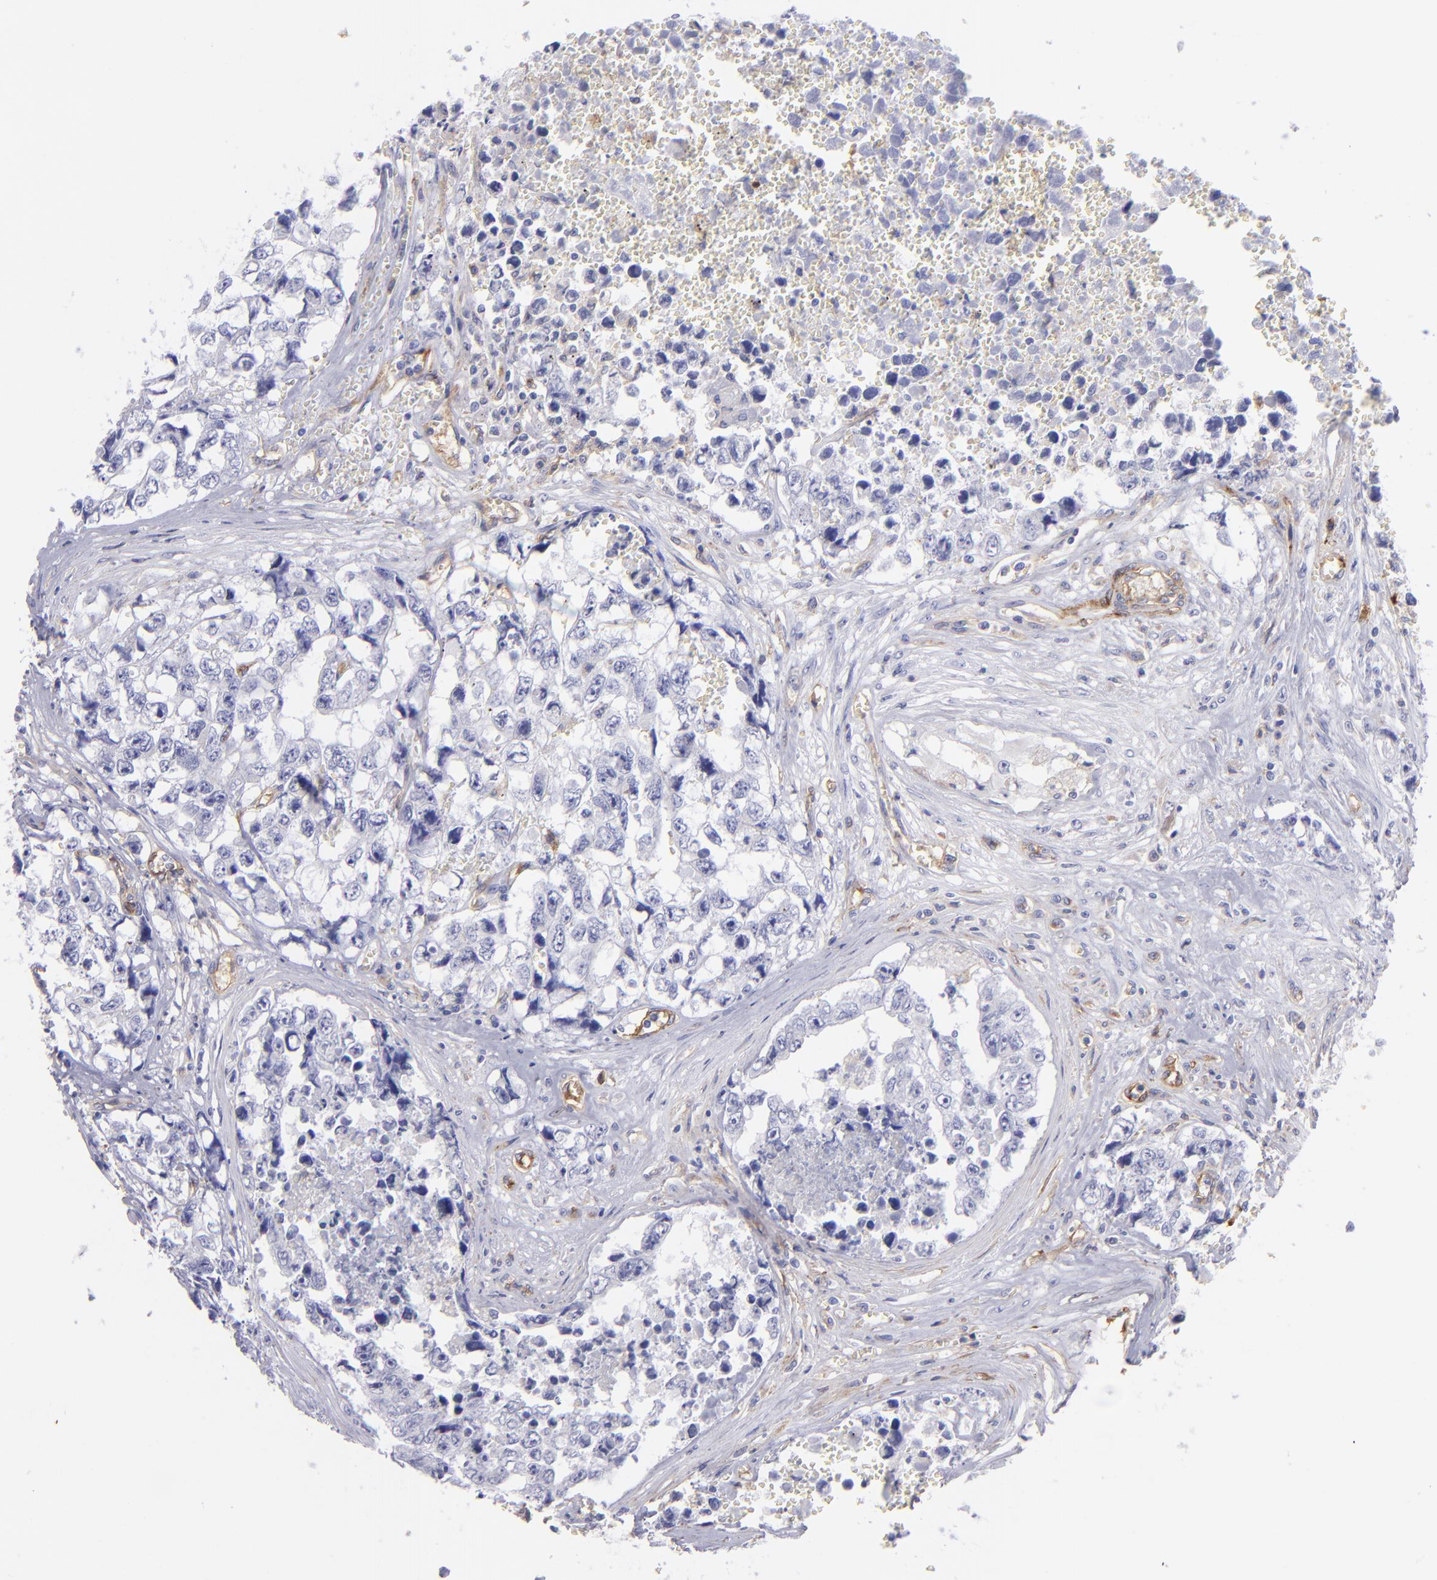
{"staining": {"intensity": "negative", "quantity": "none", "location": "none"}, "tissue": "testis cancer", "cell_type": "Tumor cells", "image_type": "cancer", "snomed": [{"axis": "morphology", "description": "Carcinoma, Embryonal, NOS"}, {"axis": "topography", "description": "Testis"}], "caption": "Protein analysis of testis cancer (embryonal carcinoma) reveals no significant positivity in tumor cells.", "gene": "ENTPD1", "patient": {"sex": "male", "age": 31}}